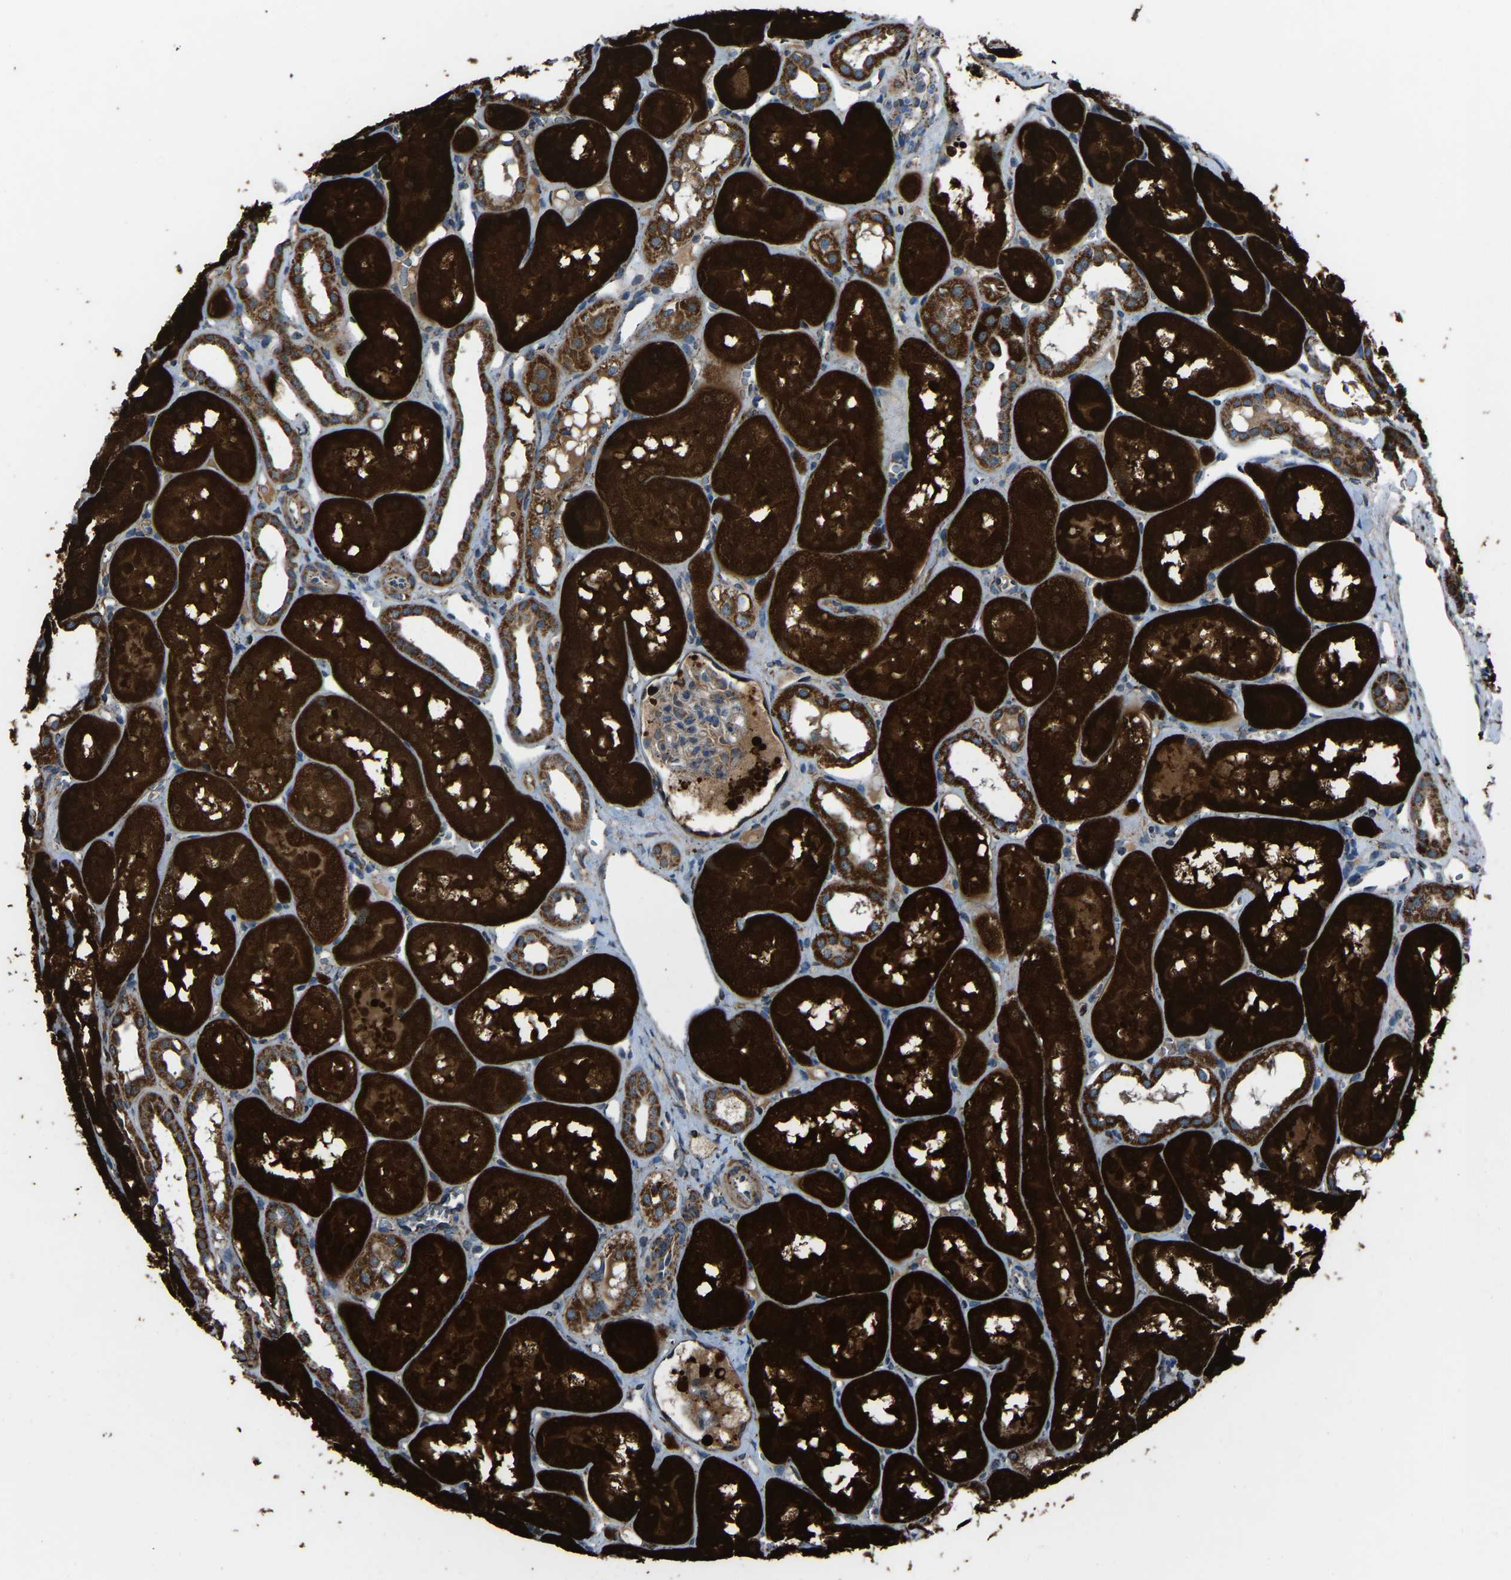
{"staining": {"intensity": "weak", "quantity": "25%-75%", "location": "cytoplasmic/membranous"}, "tissue": "kidney", "cell_type": "Cells in glomeruli", "image_type": "normal", "snomed": [{"axis": "morphology", "description": "Normal tissue, NOS"}, {"axis": "topography", "description": "Kidney"}, {"axis": "topography", "description": "Urinary bladder"}], "caption": "This is an image of immunohistochemistry staining of benign kidney, which shows weak positivity in the cytoplasmic/membranous of cells in glomeruli.", "gene": "AKR1A1", "patient": {"sex": "male", "age": 16}}